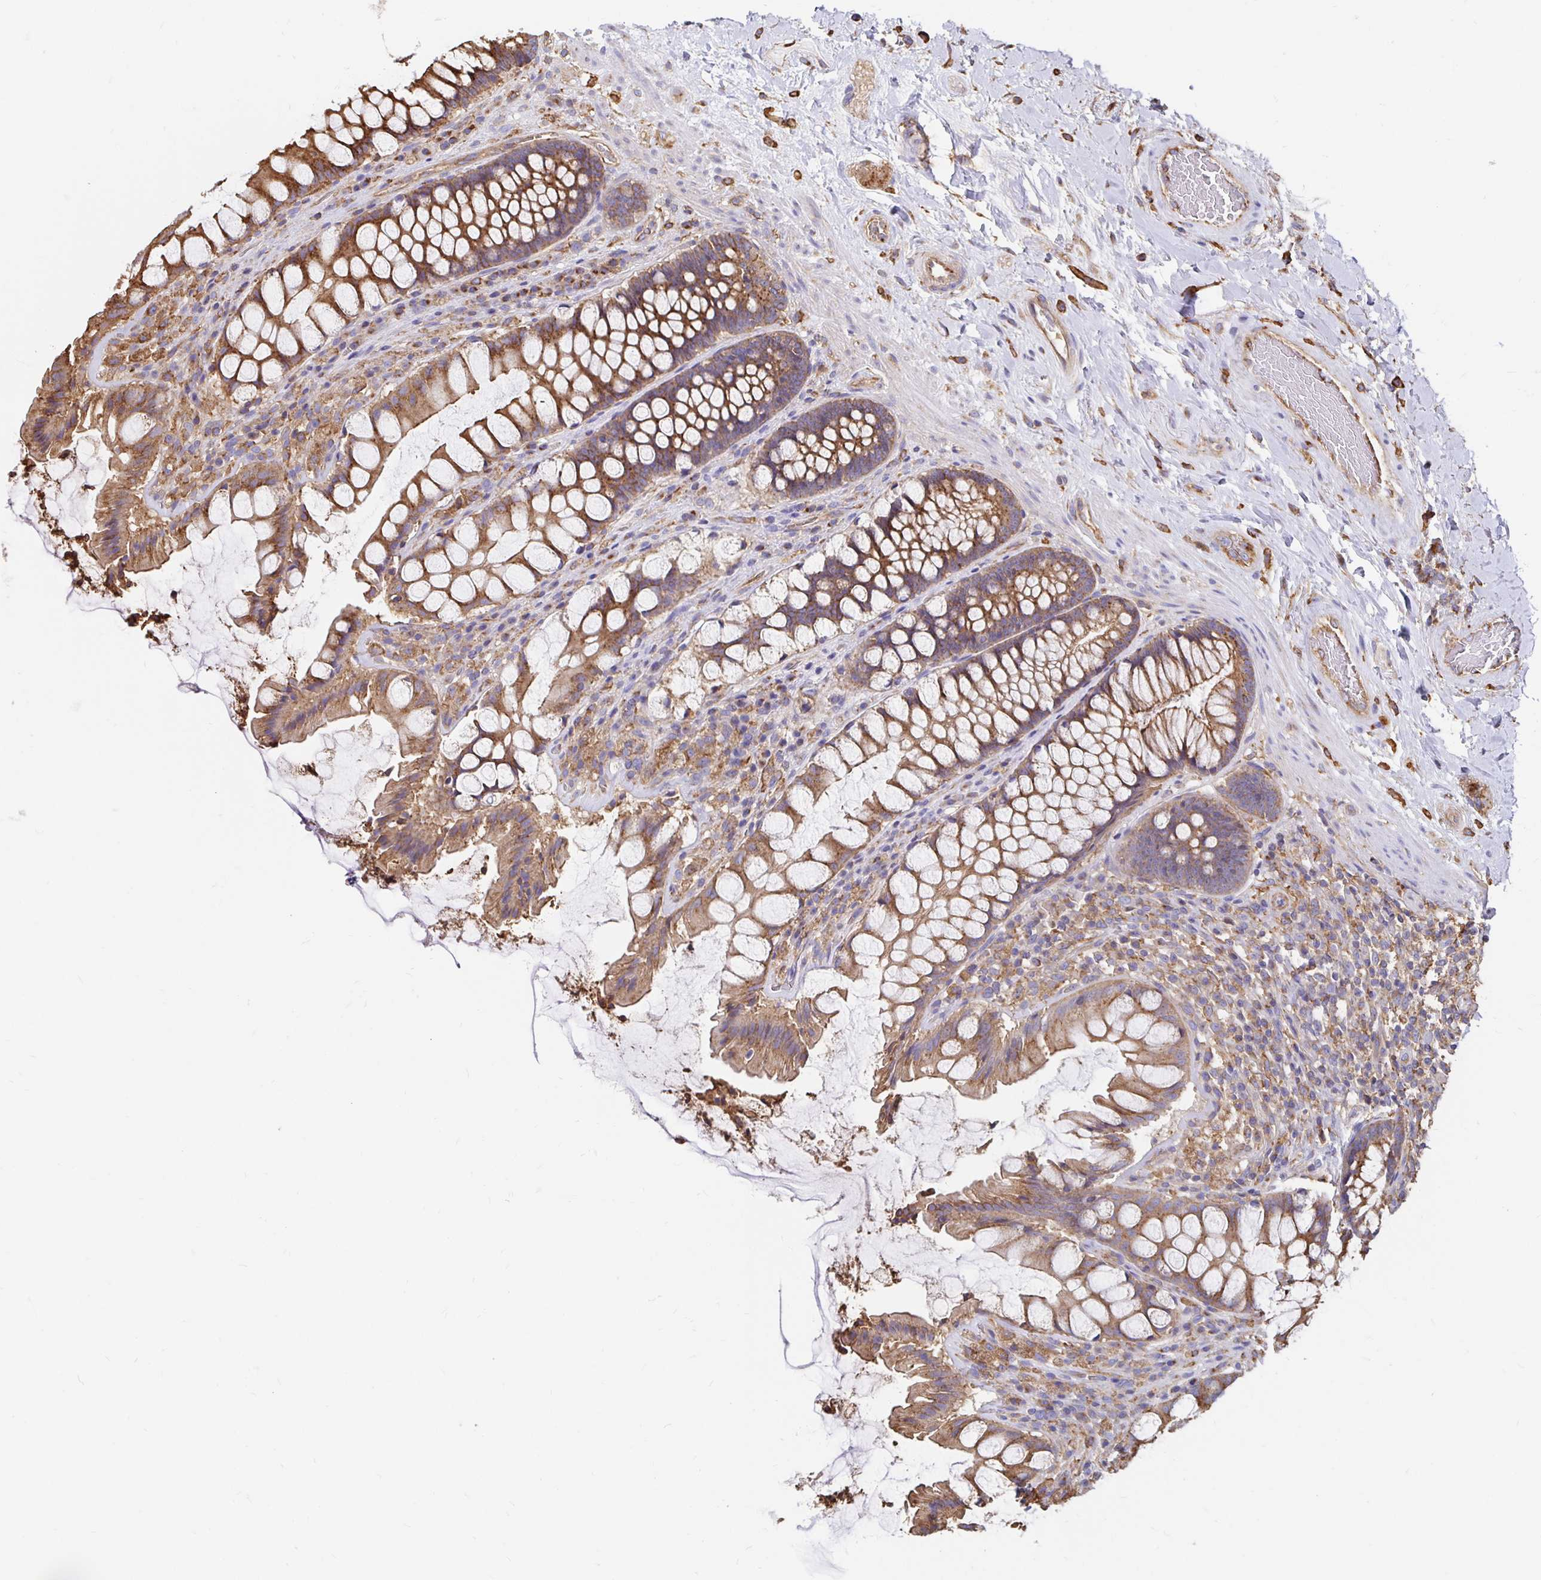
{"staining": {"intensity": "moderate", "quantity": ">75%", "location": "cytoplasmic/membranous"}, "tissue": "rectum", "cell_type": "Glandular cells", "image_type": "normal", "snomed": [{"axis": "morphology", "description": "Normal tissue, NOS"}, {"axis": "topography", "description": "Rectum"}], "caption": "This histopathology image exhibits immunohistochemistry (IHC) staining of normal rectum, with medium moderate cytoplasmic/membranous staining in about >75% of glandular cells.", "gene": "CLTC", "patient": {"sex": "female", "age": 58}}